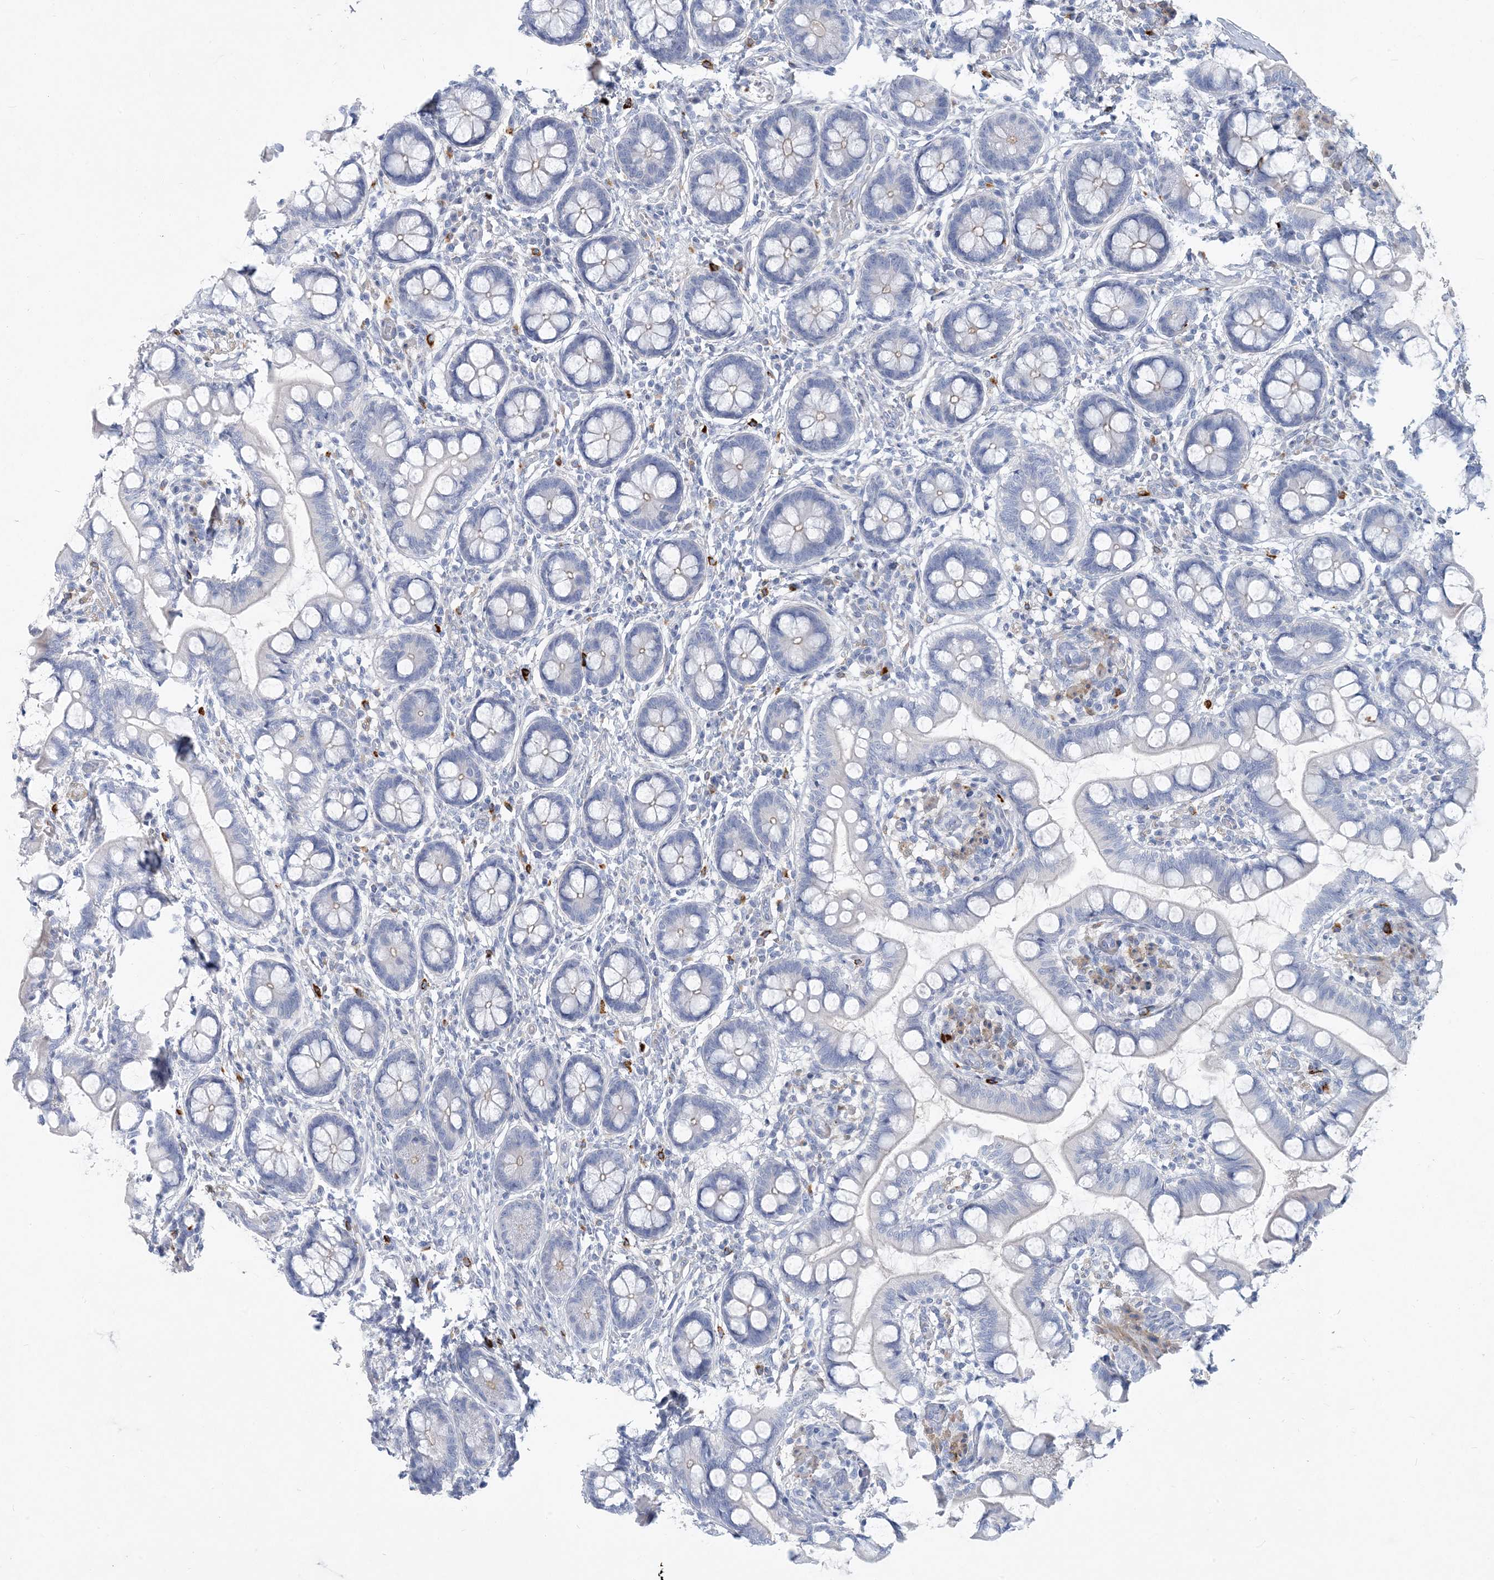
{"staining": {"intensity": "negative", "quantity": "none", "location": "none"}, "tissue": "small intestine", "cell_type": "Glandular cells", "image_type": "normal", "snomed": [{"axis": "morphology", "description": "Normal tissue, NOS"}, {"axis": "topography", "description": "Small intestine"}], "caption": "Glandular cells are negative for protein expression in normal human small intestine. The staining is performed using DAB brown chromogen with nuclei counter-stained in using hematoxylin.", "gene": "MOXD1", "patient": {"sex": "male", "age": 52}}